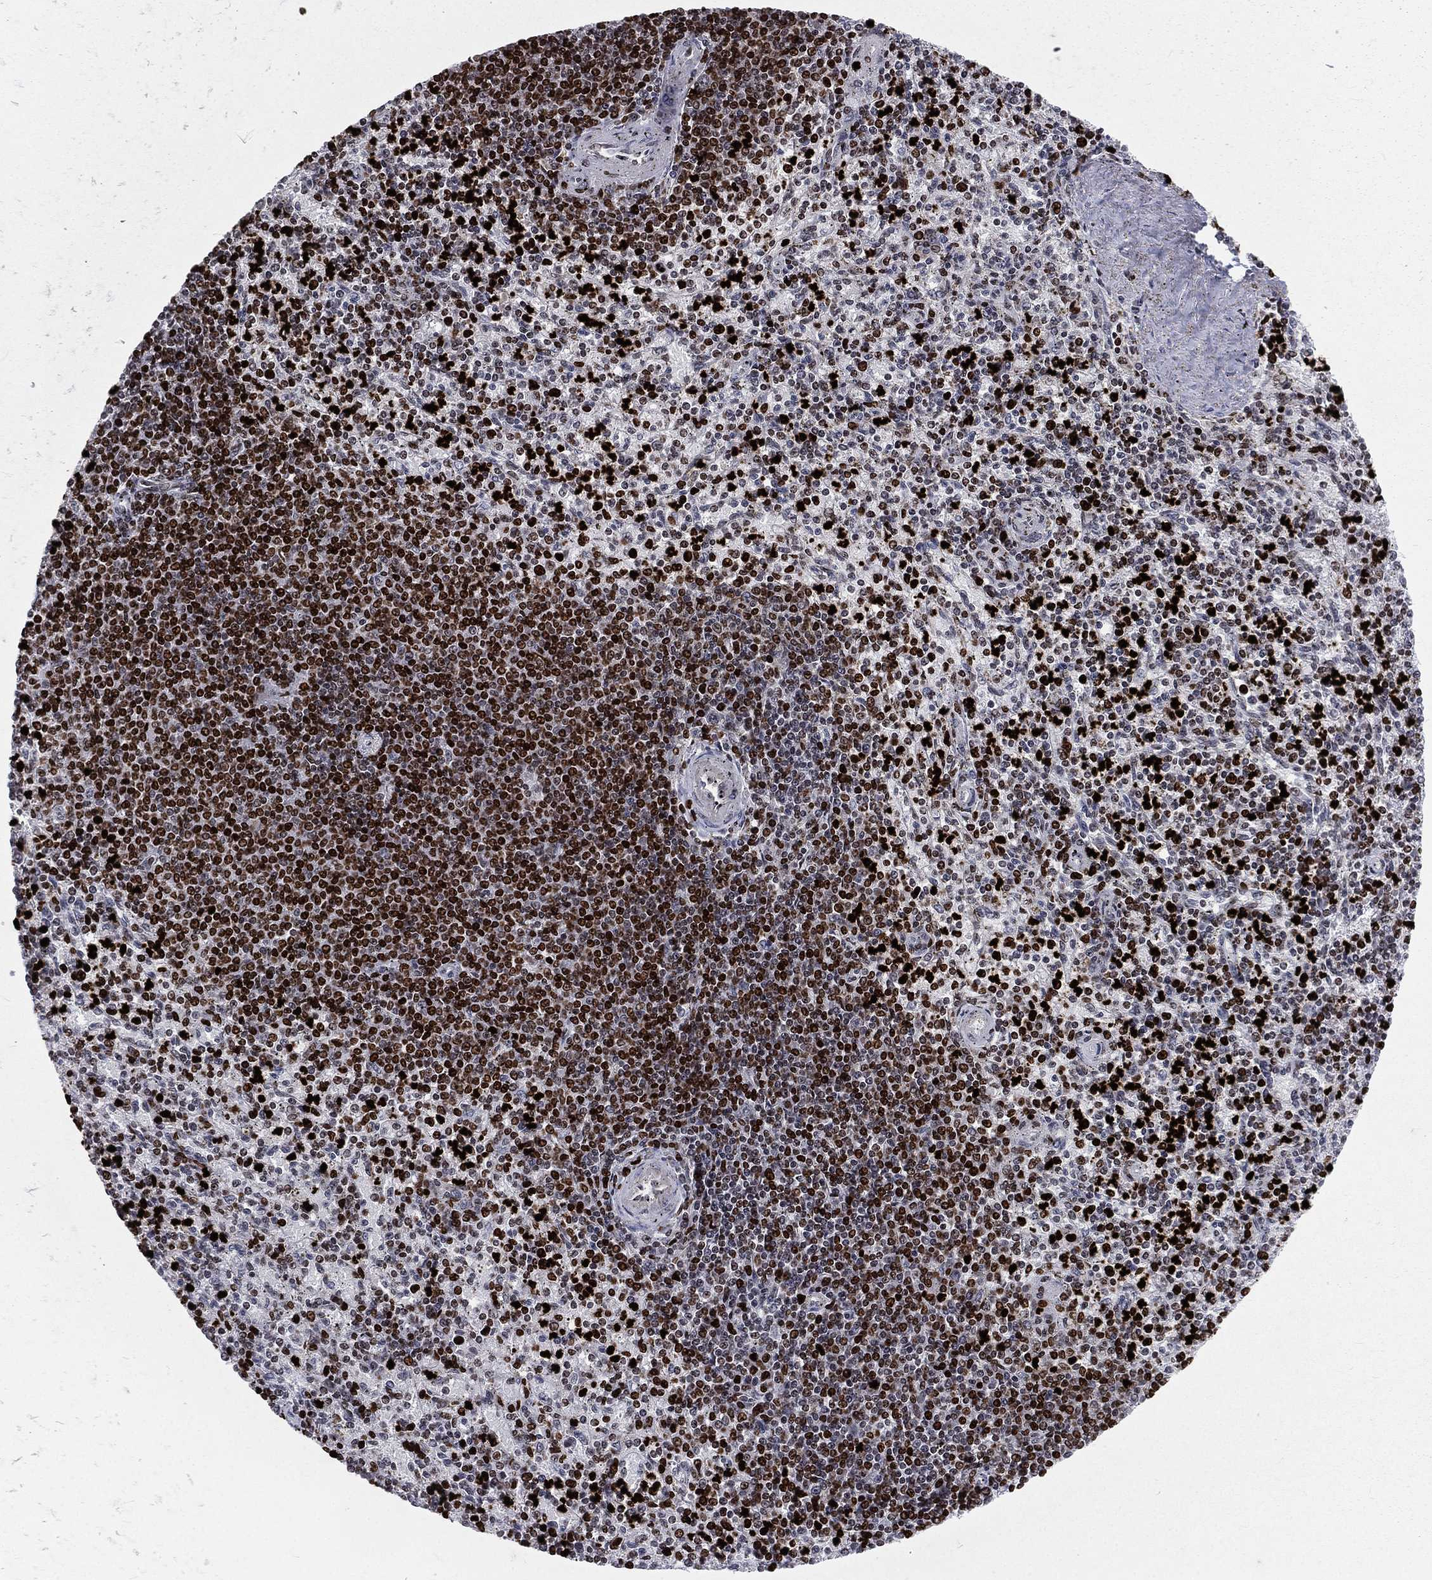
{"staining": {"intensity": "strong", "quantity": "25%-75%", "location": "nuclear"}, "tissue": "spleen", "cell_type": "Cells in red pulp", "image_type": "normal", "snomed": [{"axis": "morphology", "description": "Normal tissue, NOS"}, {"axis": "topography", "description": "Spleen"}], "caption": "The micrograph shows staining of benign spleen, revealing strong nuclear protein staining (brown color) within cells in red pulp.", "gene": "MNDA", "patient": {"sex": "female", "age": 37}}